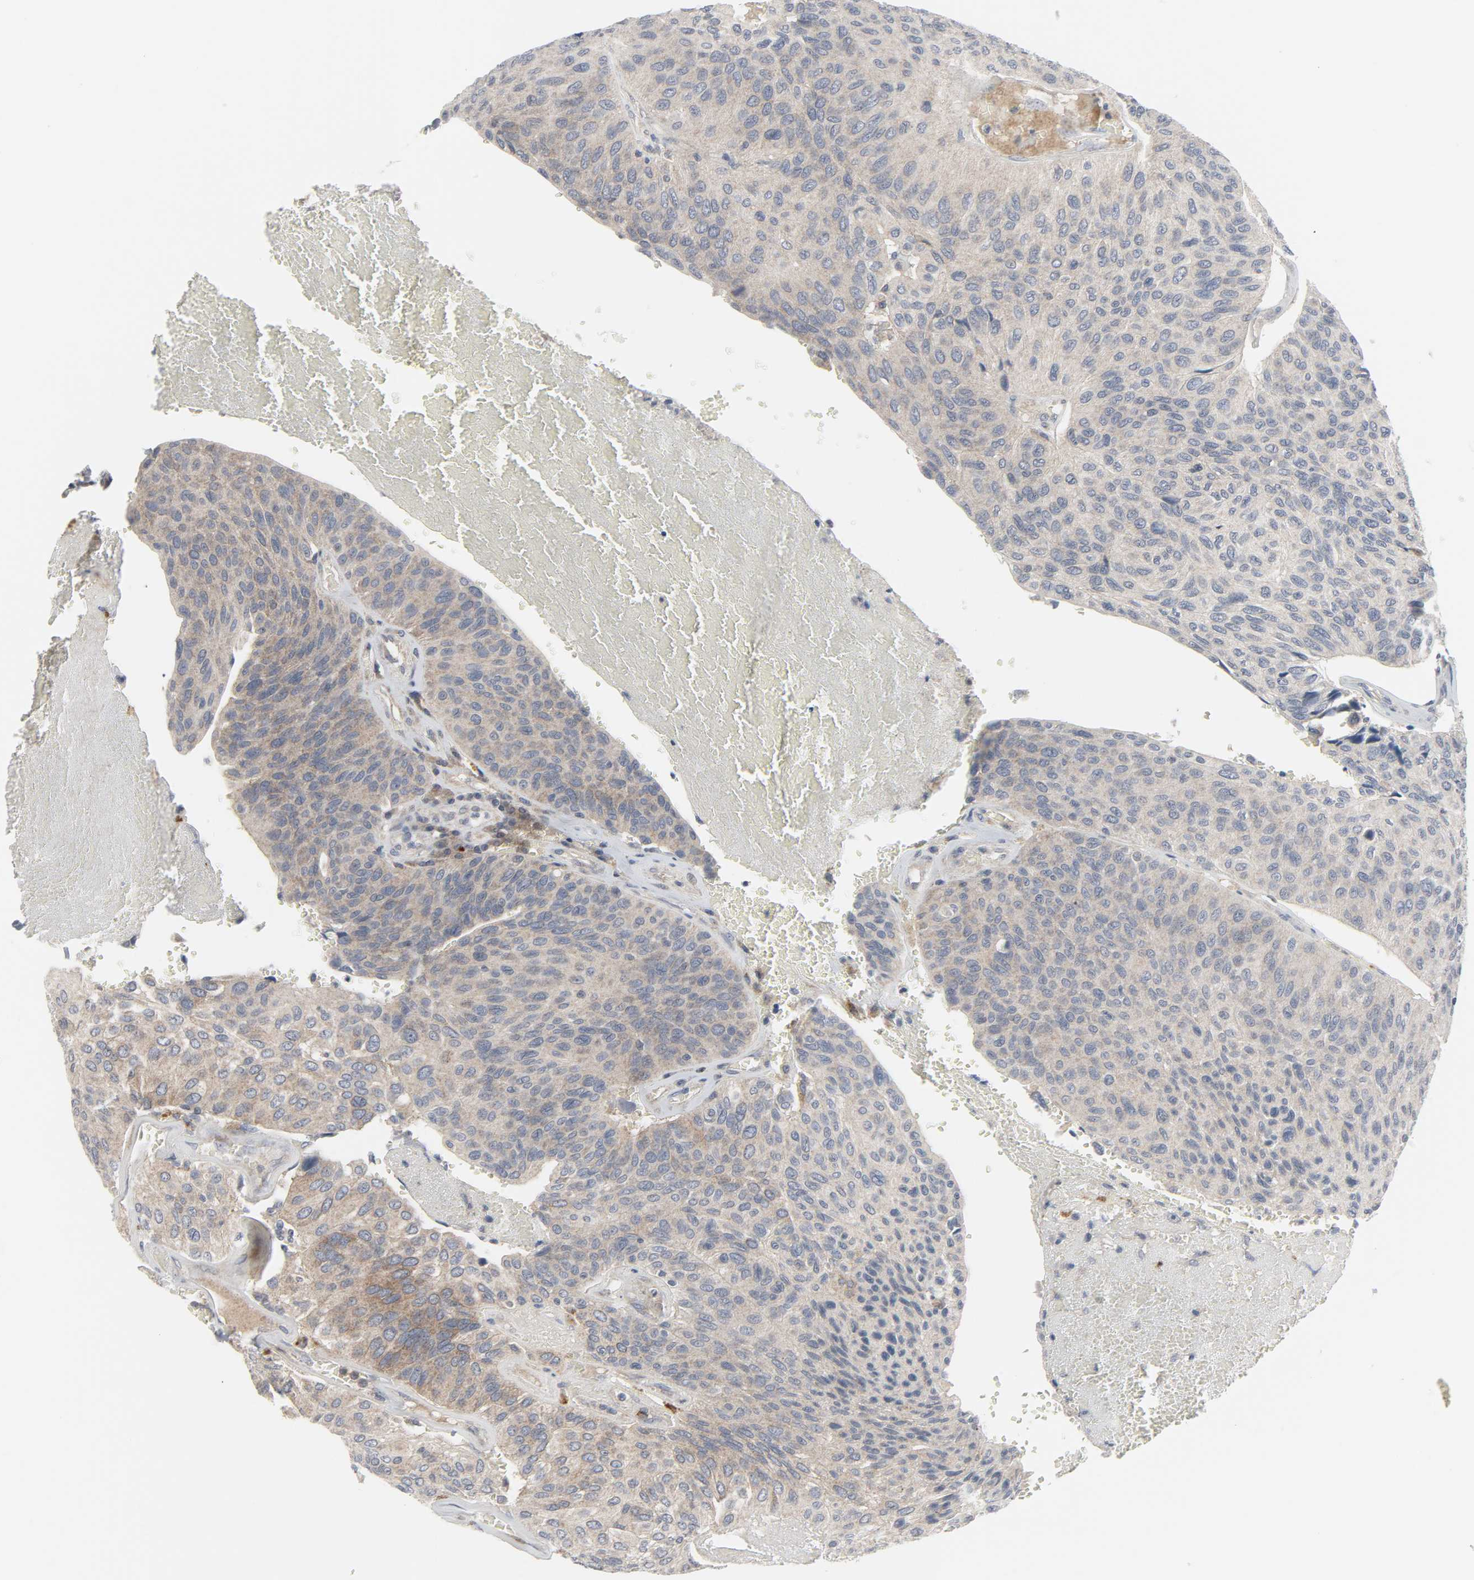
{"staining": {"intensity": "moderate", "quantity": ">75%", "location": "cytoplasmic/membranous"}, "tissue": "urothelial cancer", "cell_type": "Tumor cells", "image_type": "cancer", "snomed": [{"axis": "morphology", "description": "Urothelial carcinoma, High grade"}, {"axis": "topography", "description": "Urinary bladder"}], "caption": "Moderate cytoplasmic/membranous positivity is identified in about >75% of tumor cells in urothelial cancer. The protein of interest is shown in brown color, while the nuclei are stained blue.", "gene": "CLIP1", "patient": {"sex": "male", "age": 66}}